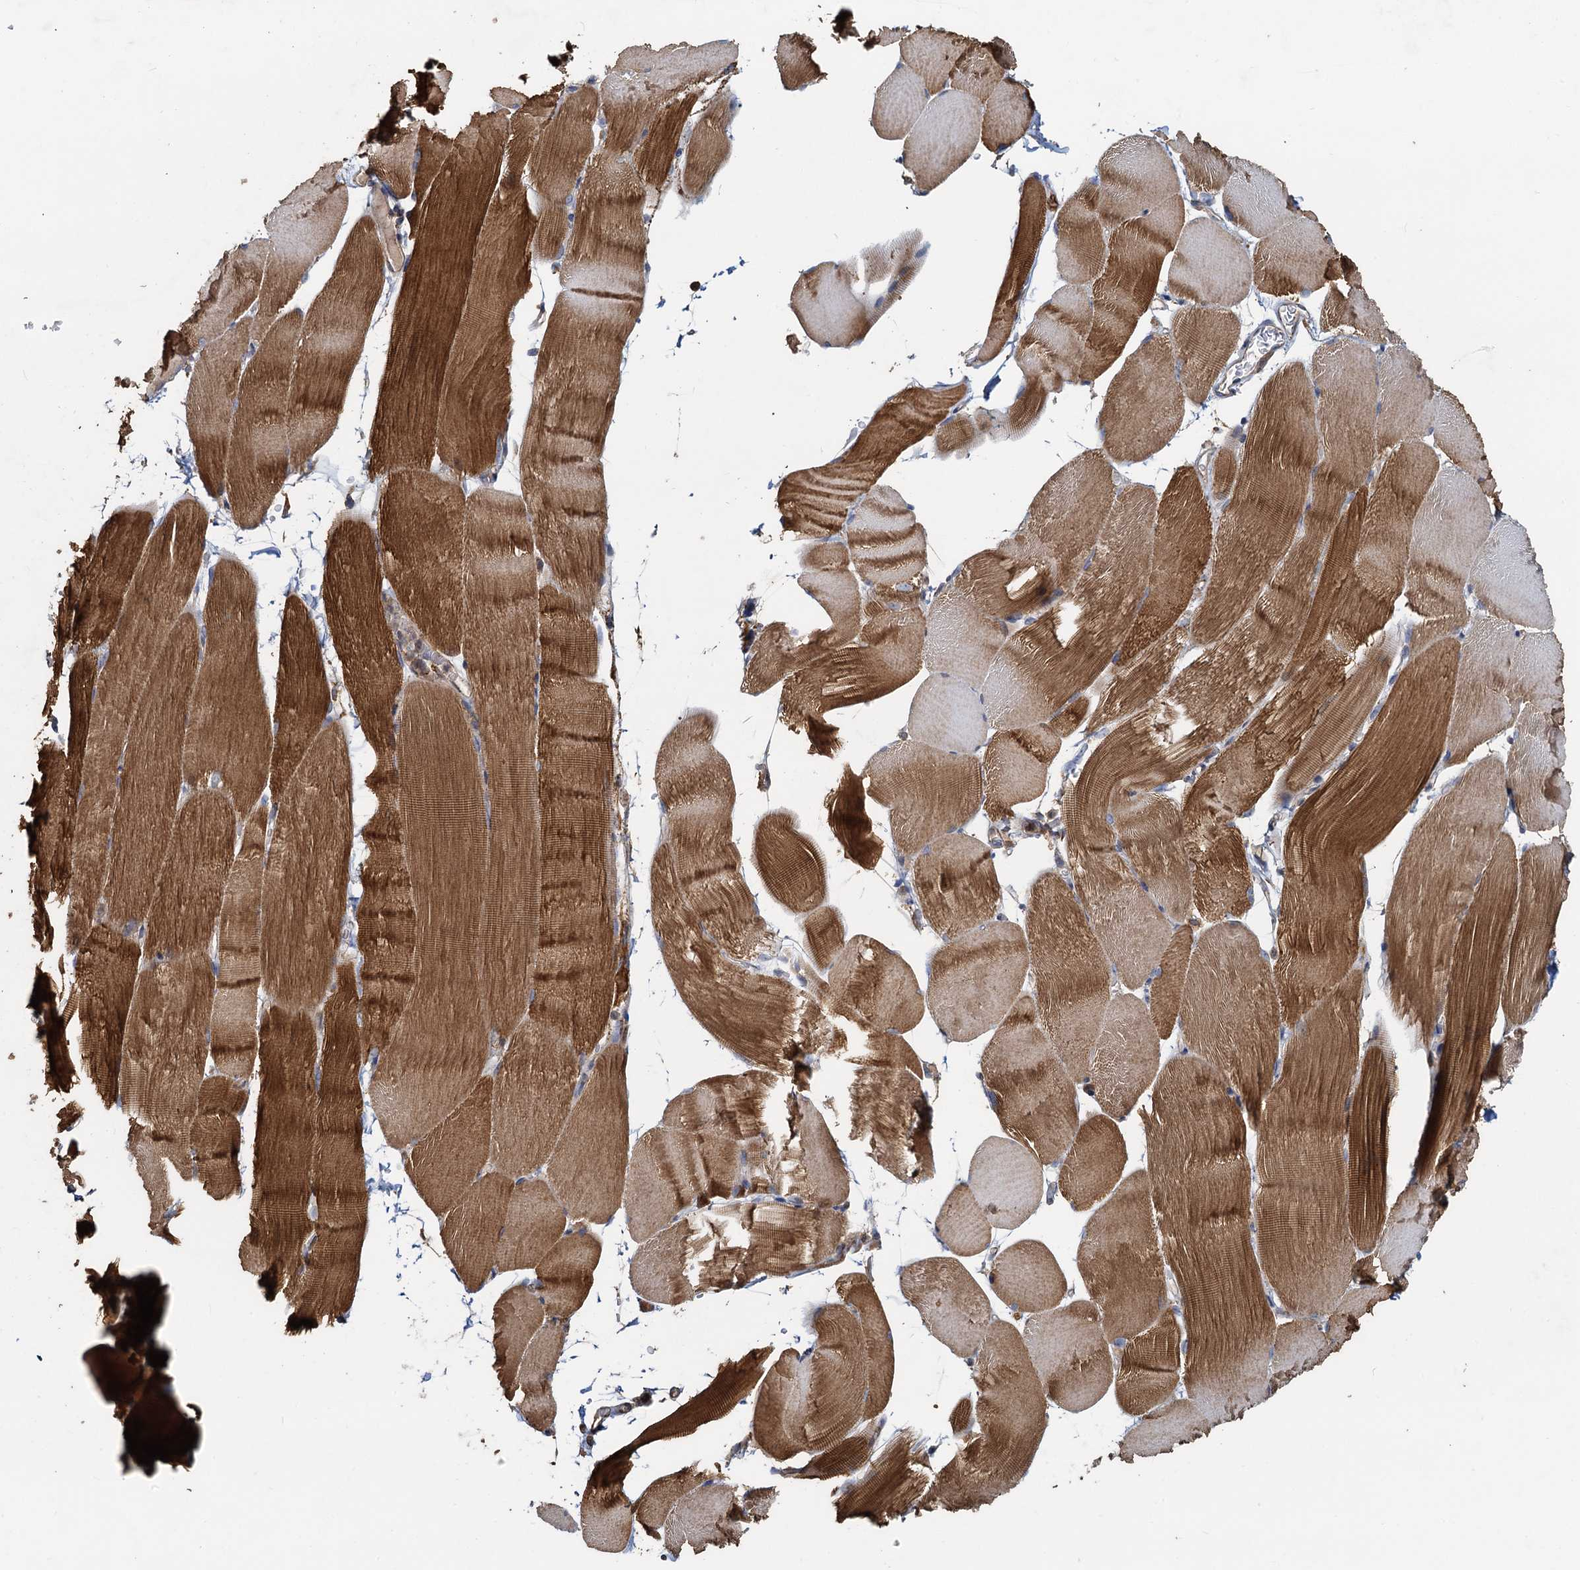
{"staining": {"intensity": "strong", "quantity": "25%-75%", "location": "cytoplasmic/membranous"}, "tissue": "skeletal muscle", "cell_type": "Myocytes", "image_type": "normal", "snomed": [{"axis": "morphology", "description": "Normal tissue, NOS"}, {"axis": "topography", "description": "Skeletal muscle"}, {"axis": "topography", "description": "Parathyroid gland"}], "caption": "This photomicrograph reveals immunohistochemistry staining of normal skeletal muscle, with high strong cytoplasmic/membranous staining in about 25%-75% of myocytes.", "gene": "SDS", "patient": {"sex": "female", "age": 37}}